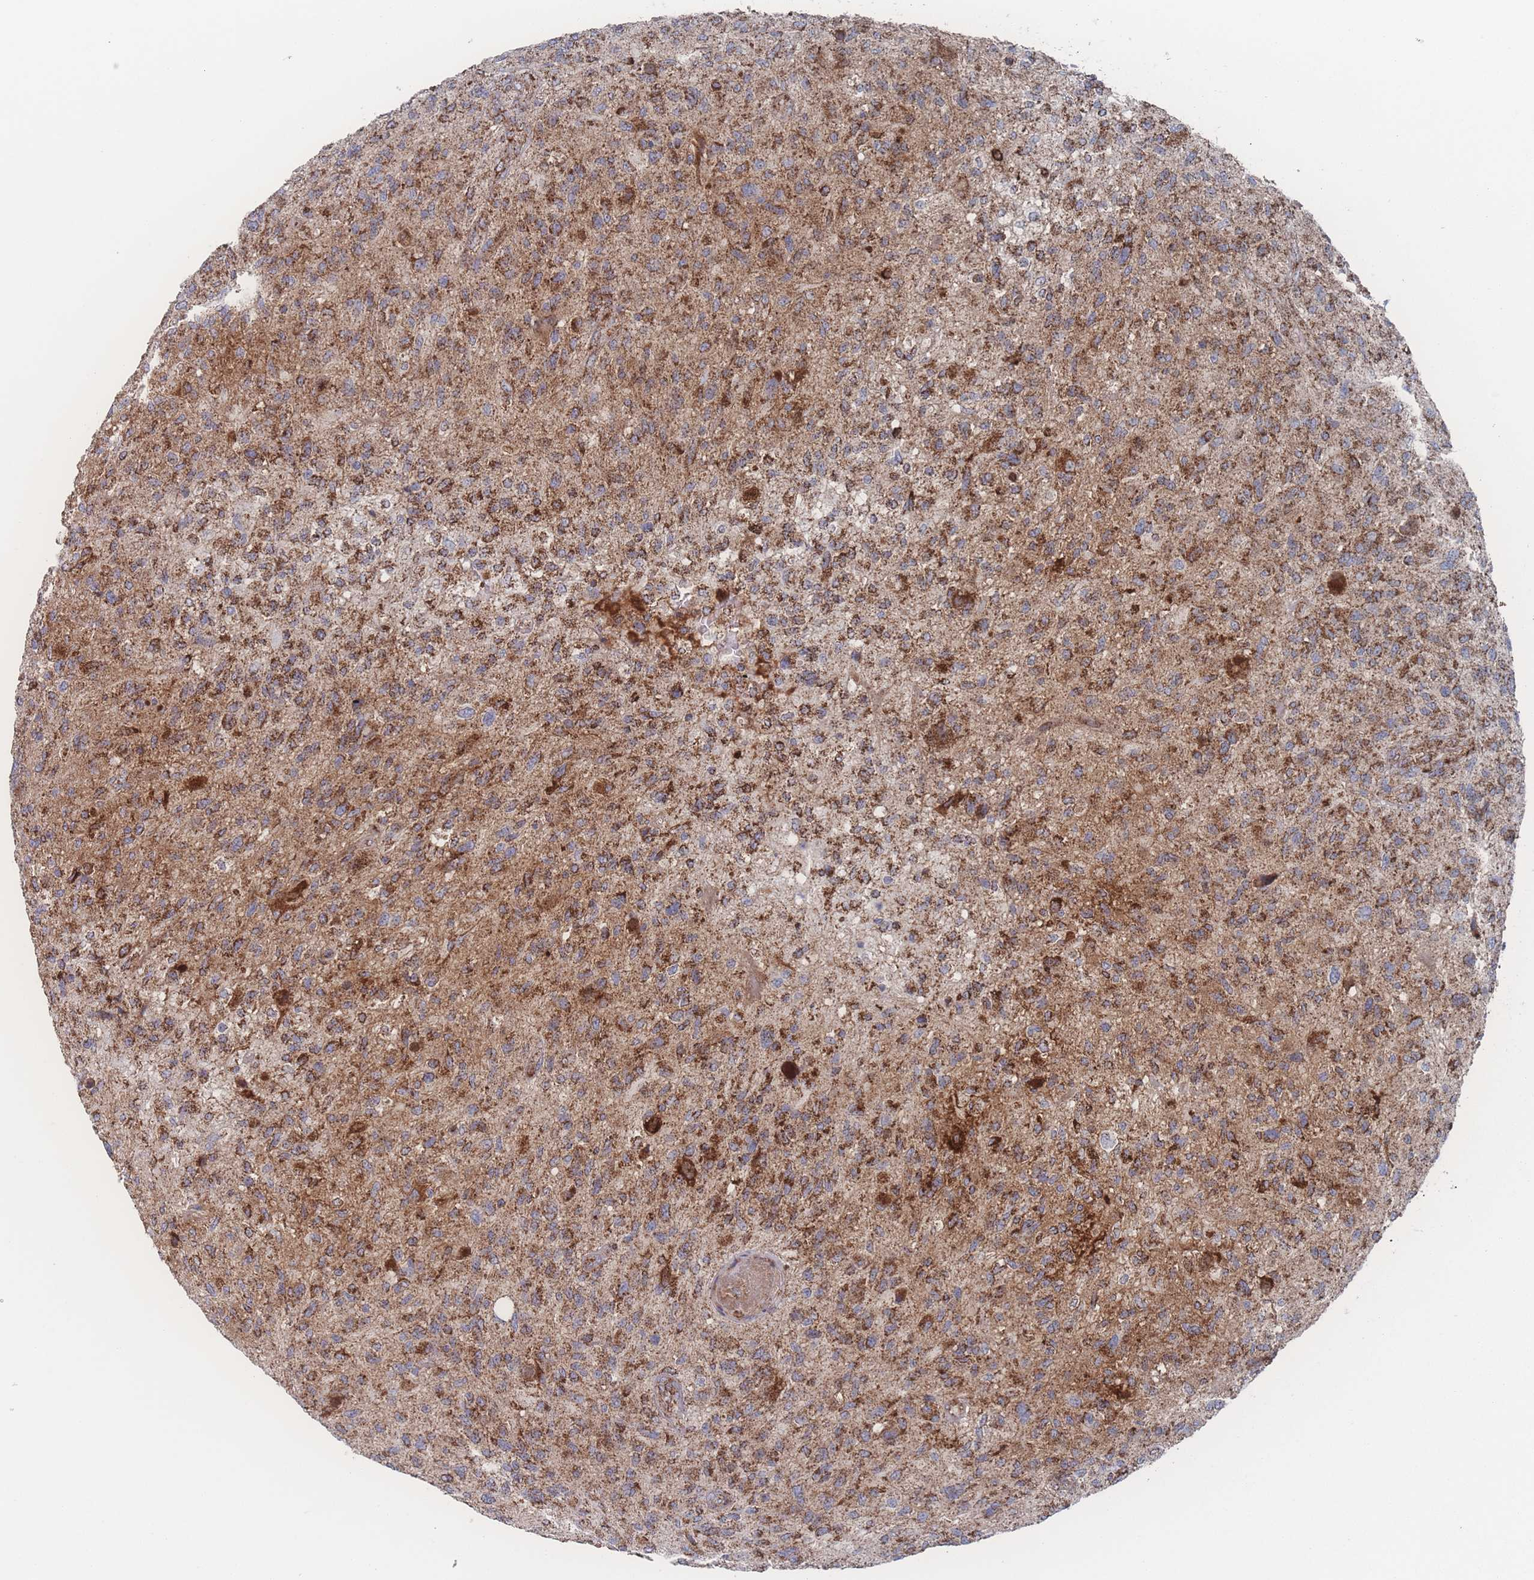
{"staining": {"intensity": "strong", "quantity": "25%-75%", "location": "cytoplasmic/membranous"}, "tissue": "glioma", "cell_type": "Tumor cells", "image_type": "cancer", "snomed": [{"axis": "morphology", "description": "Glioma, malignant, High grade"}, {"axis": "topography", "description": "Brain"}], "caption": "Strong cytoplasmic/membranous staining for a protein is present in approximately 25%-75% of tumor cells of glioma using immunohistochemistry.", "gene": "PEX14", "patient": {"sex": "male", "age": 47}}